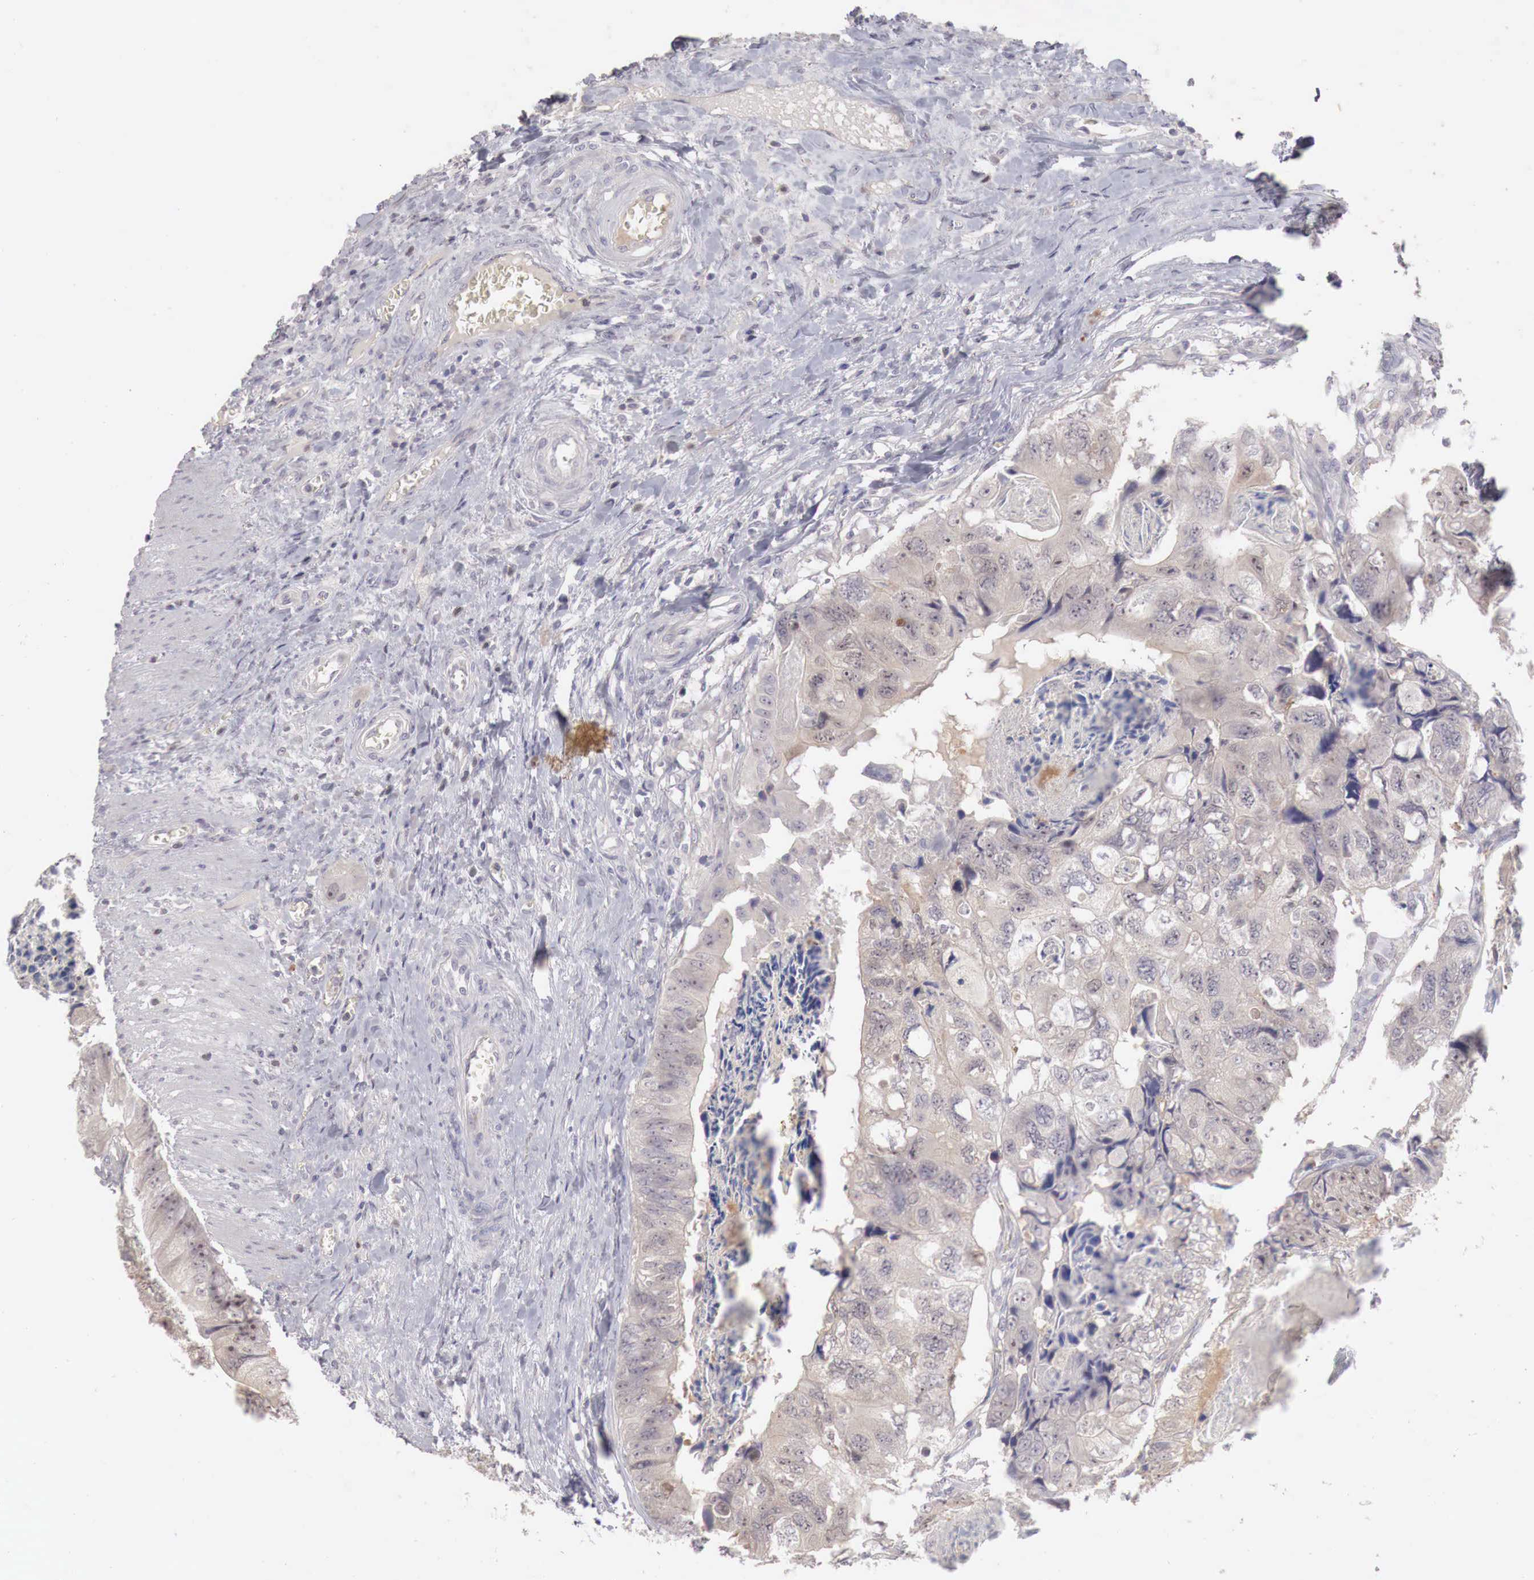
{"staining": {"intensity": "negative", "quantity": "none", "location": "none"}, "tissue": "colorectal cancer", "cell_type": "Tumor cells", "image_type": "cancer", "snomed": [{"axis": "morphology", "description": "Adenocarcinoma, NOS"}, {"axis": "topography", "description": "Rectum"}], "caption": "This is a image of IHC staining of colorectal cancer (adenocarcinoma), which shows no expression in tumor cells. (Stains: DAB (3,3'-diaminobenzidine) immunohistochemistry with hematoxylin counter stain, Microscopy: brightfield microscopy at high magnification).", "gene": "GATA1", "patient": {"sex": "female", "age": 82}}